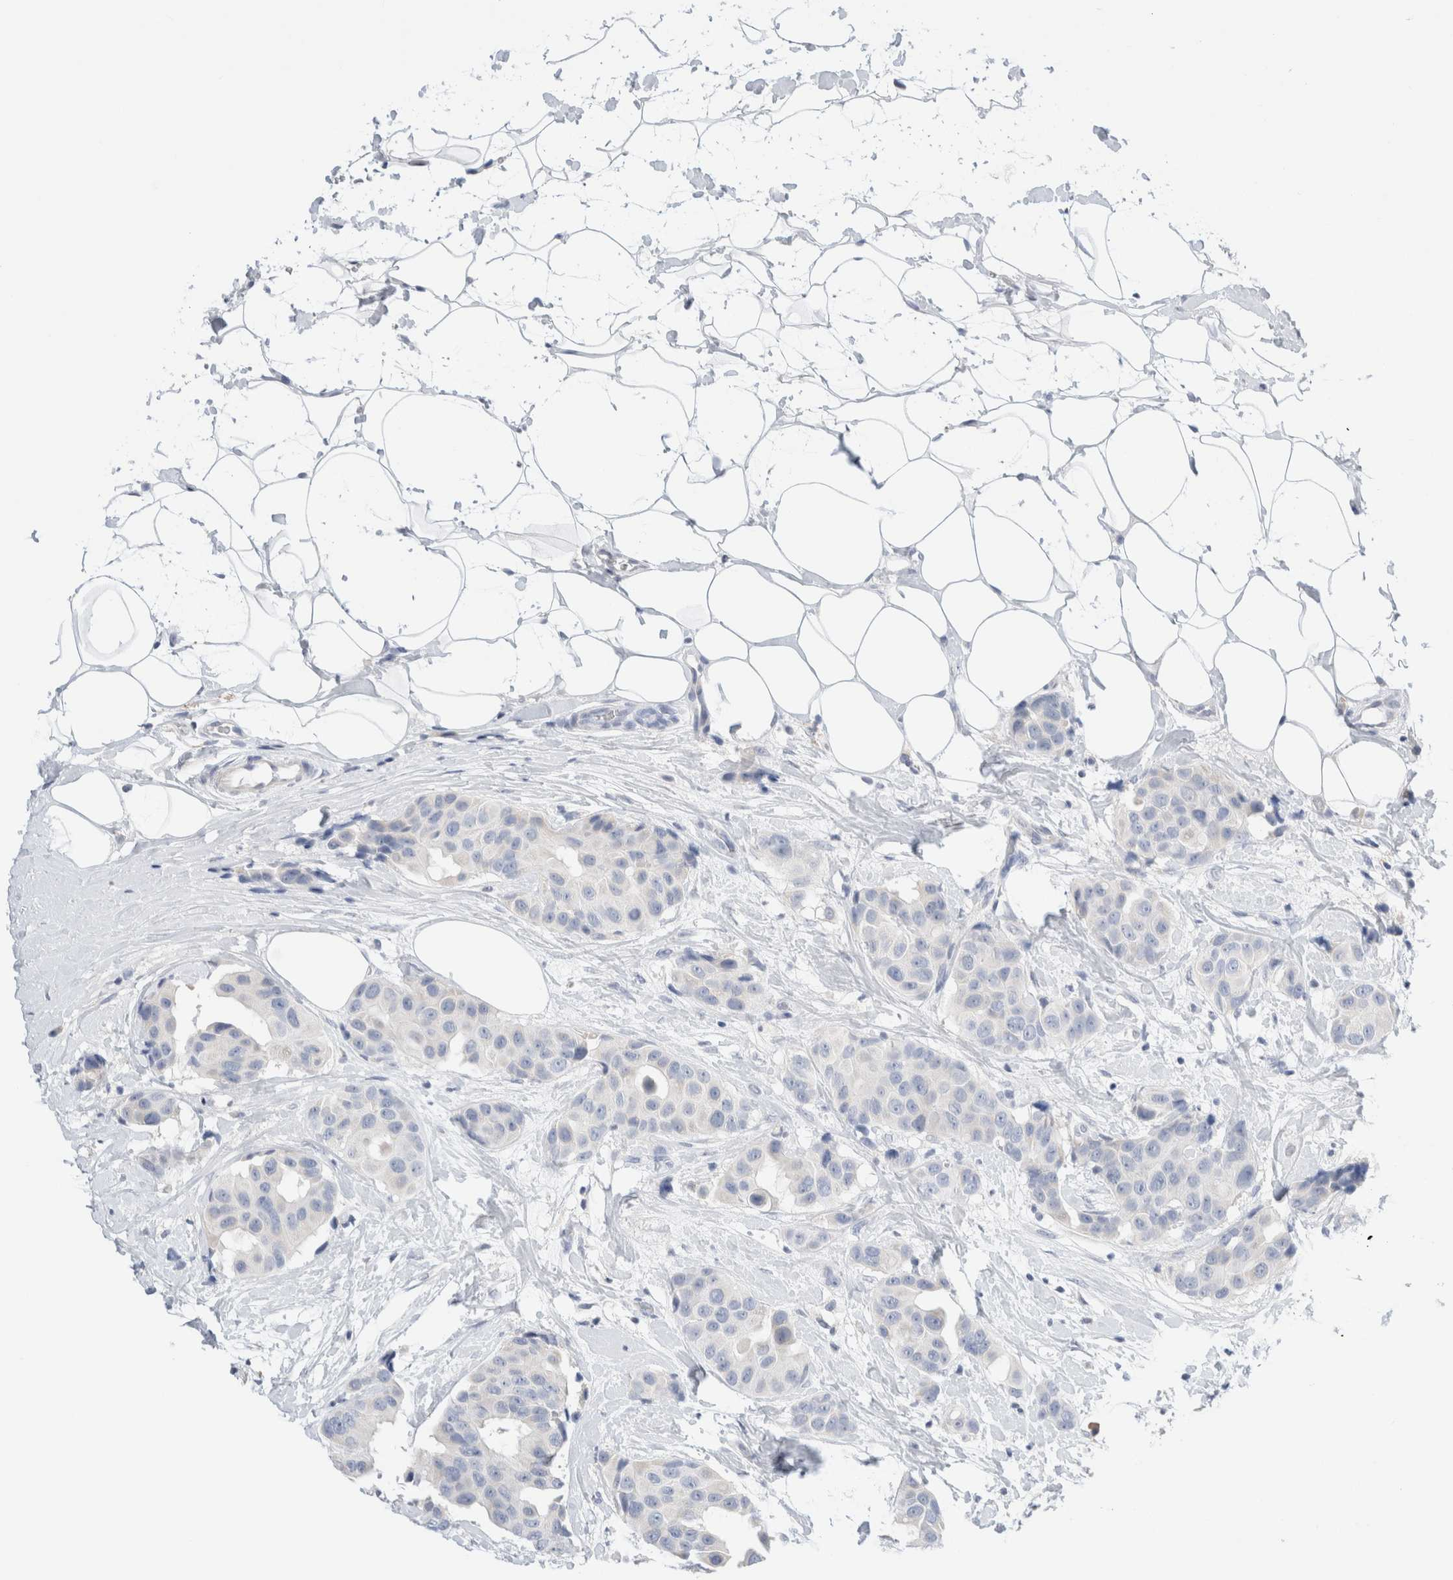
{"staining": {"intensity": "negative", "quantity": "none", "location": "none"}, "tissue": "breast cancer", "cell_type": "Tumor cells", "image_type": "cancer", "snomed": [{"axis": "morphology", "description": "Normal tissue, NOS"}, {"axis": "morphology", "description": "Duct carcinoma"}, {"axis": "topography", "description": "Breast"}], "caption": "IHC micrograph of human breast infiltrating ductal carcinoma stained for a protein (brown), which exhibits no positivity in tumor cells.", "gene": "ADAM30", "patient": {"sex": "female", "age": 39}}